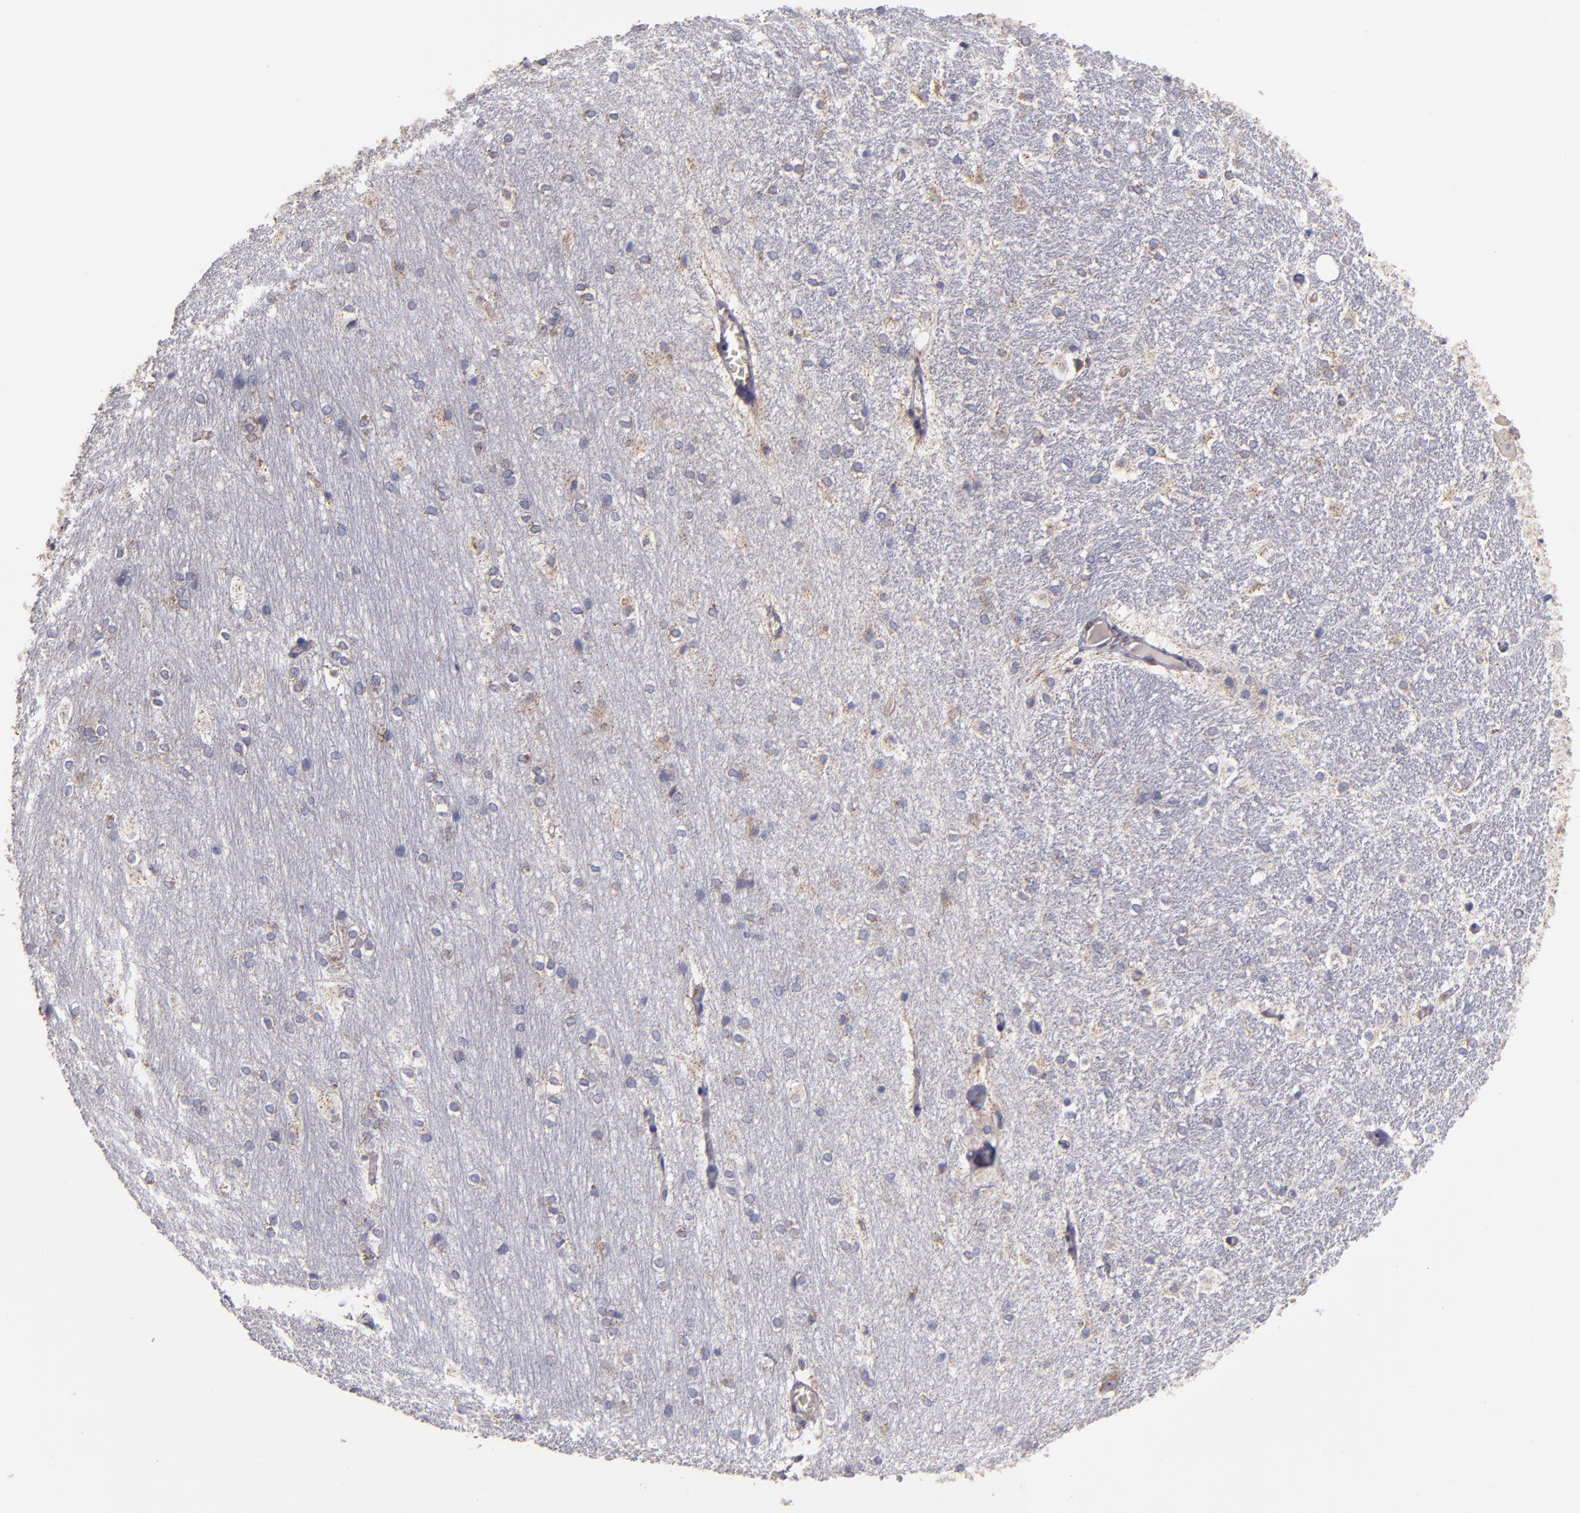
{"staining": {"intensity": "negative", "quantity": "none", "location": "none"}, "tissue": "hippocampus", "cell_type": "Glial cells", "image_type": "normal", "snomed": [{"axis": "morphology", "description": "Normal tissue, NOS"}, {"axis": "topography", "description": "Hippocampus"}], "caption": "Glial cells are negative for brown protein staining in unremarkable hippocampus. (Immunohistochemistry, brightfield microscopy, high magnification).", "gene": "CLTA", "patient": {"sex": "female", "age": 19}}